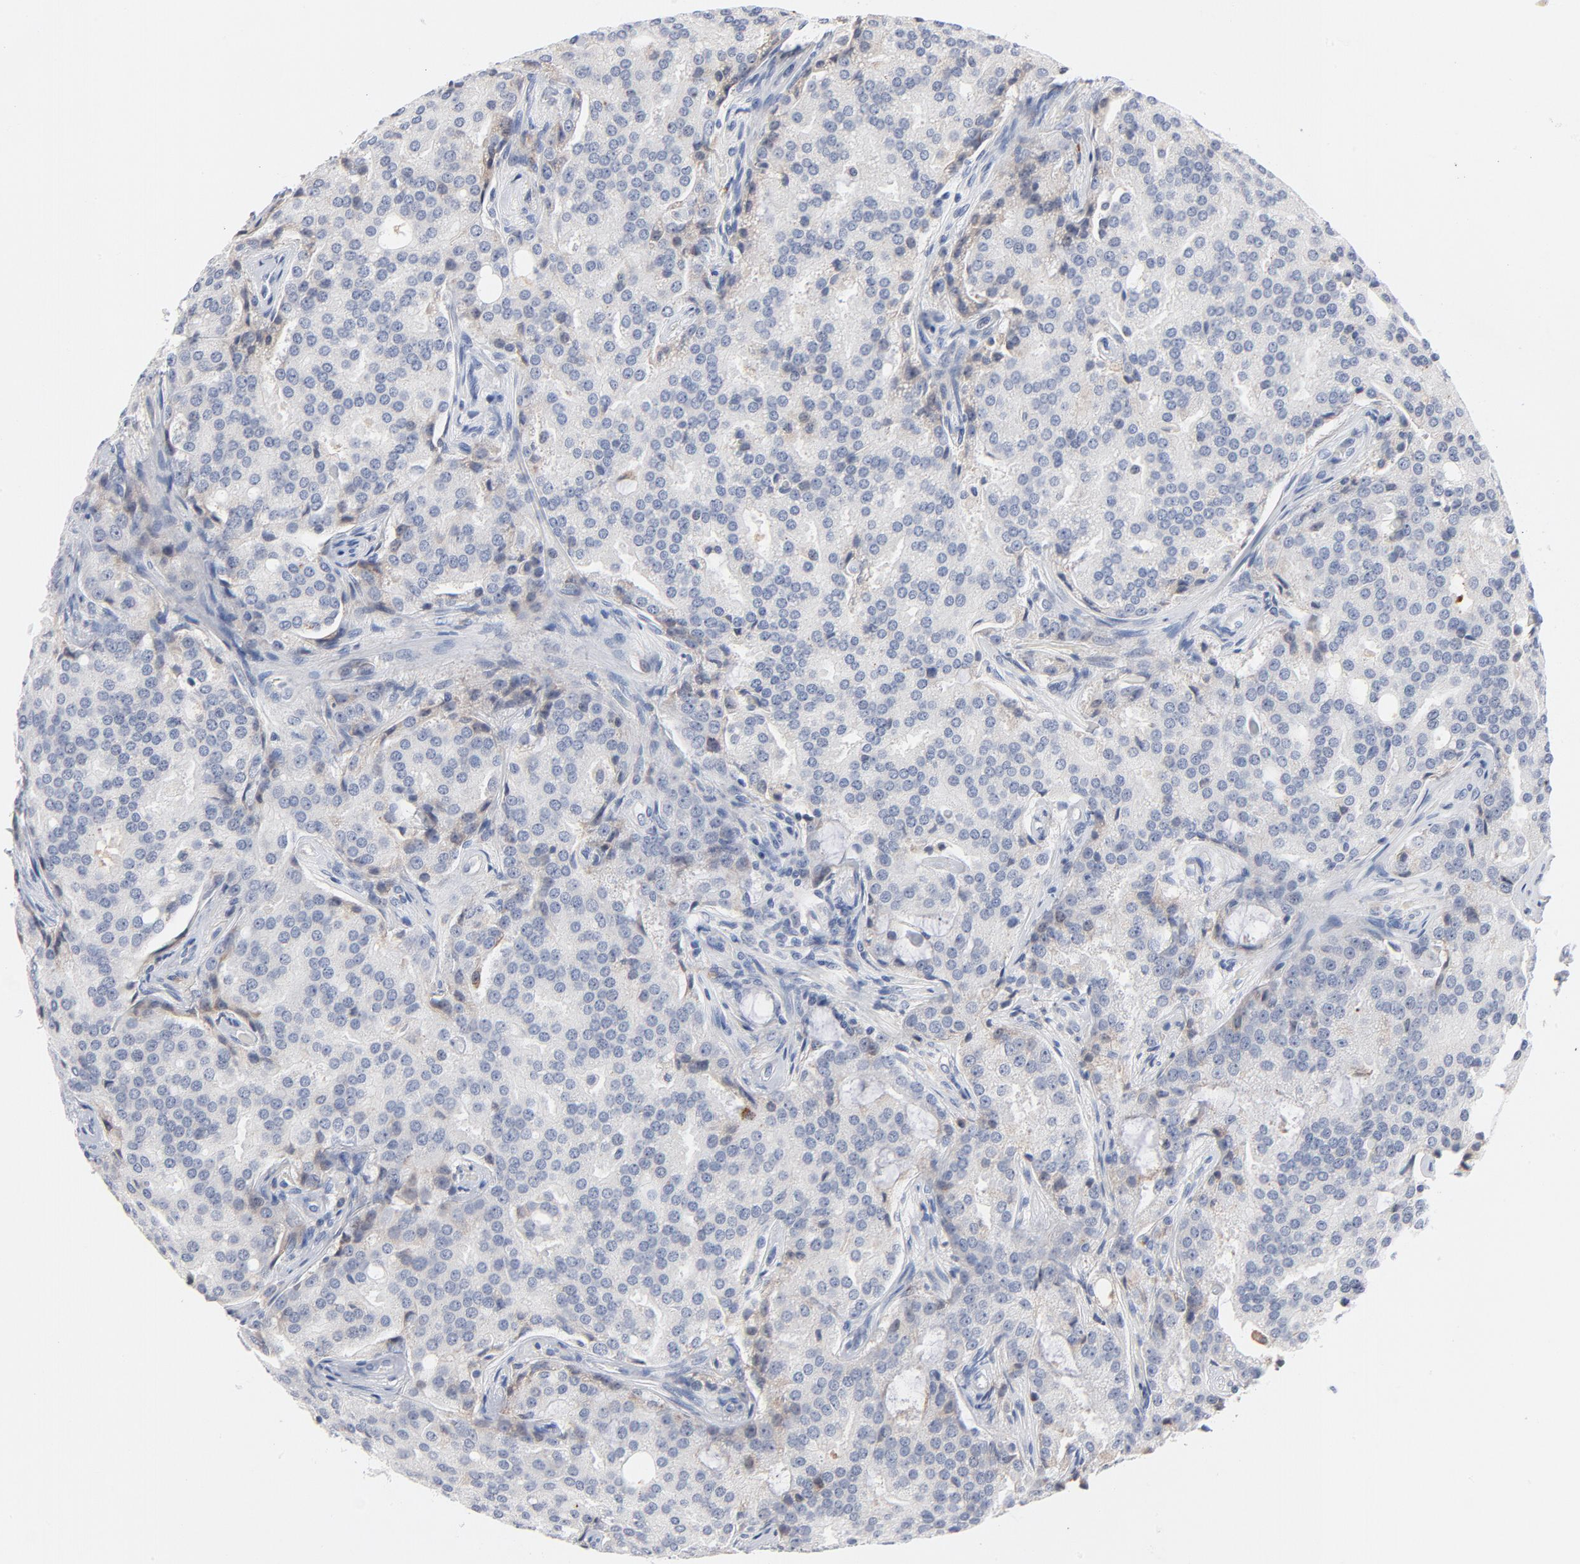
{"staining": {"intensity": "negative", "quantity": "none", "location": "none"}, "tissue": "prostate cancer", "cell_type": "Tumor cells", "image_type": "cancer", "snomed": [{"axis": "morphology", "description": "Adenocarcinoma, High grade"}, {"axis": "topography", "description": "Prostate"}], "caption": "Prostate cancer was stained to show a protein in brown. There is no significant positivity in tumor cells.", "gene": "SERPINA4", "patient": {"sex": "male", "age": 72}}